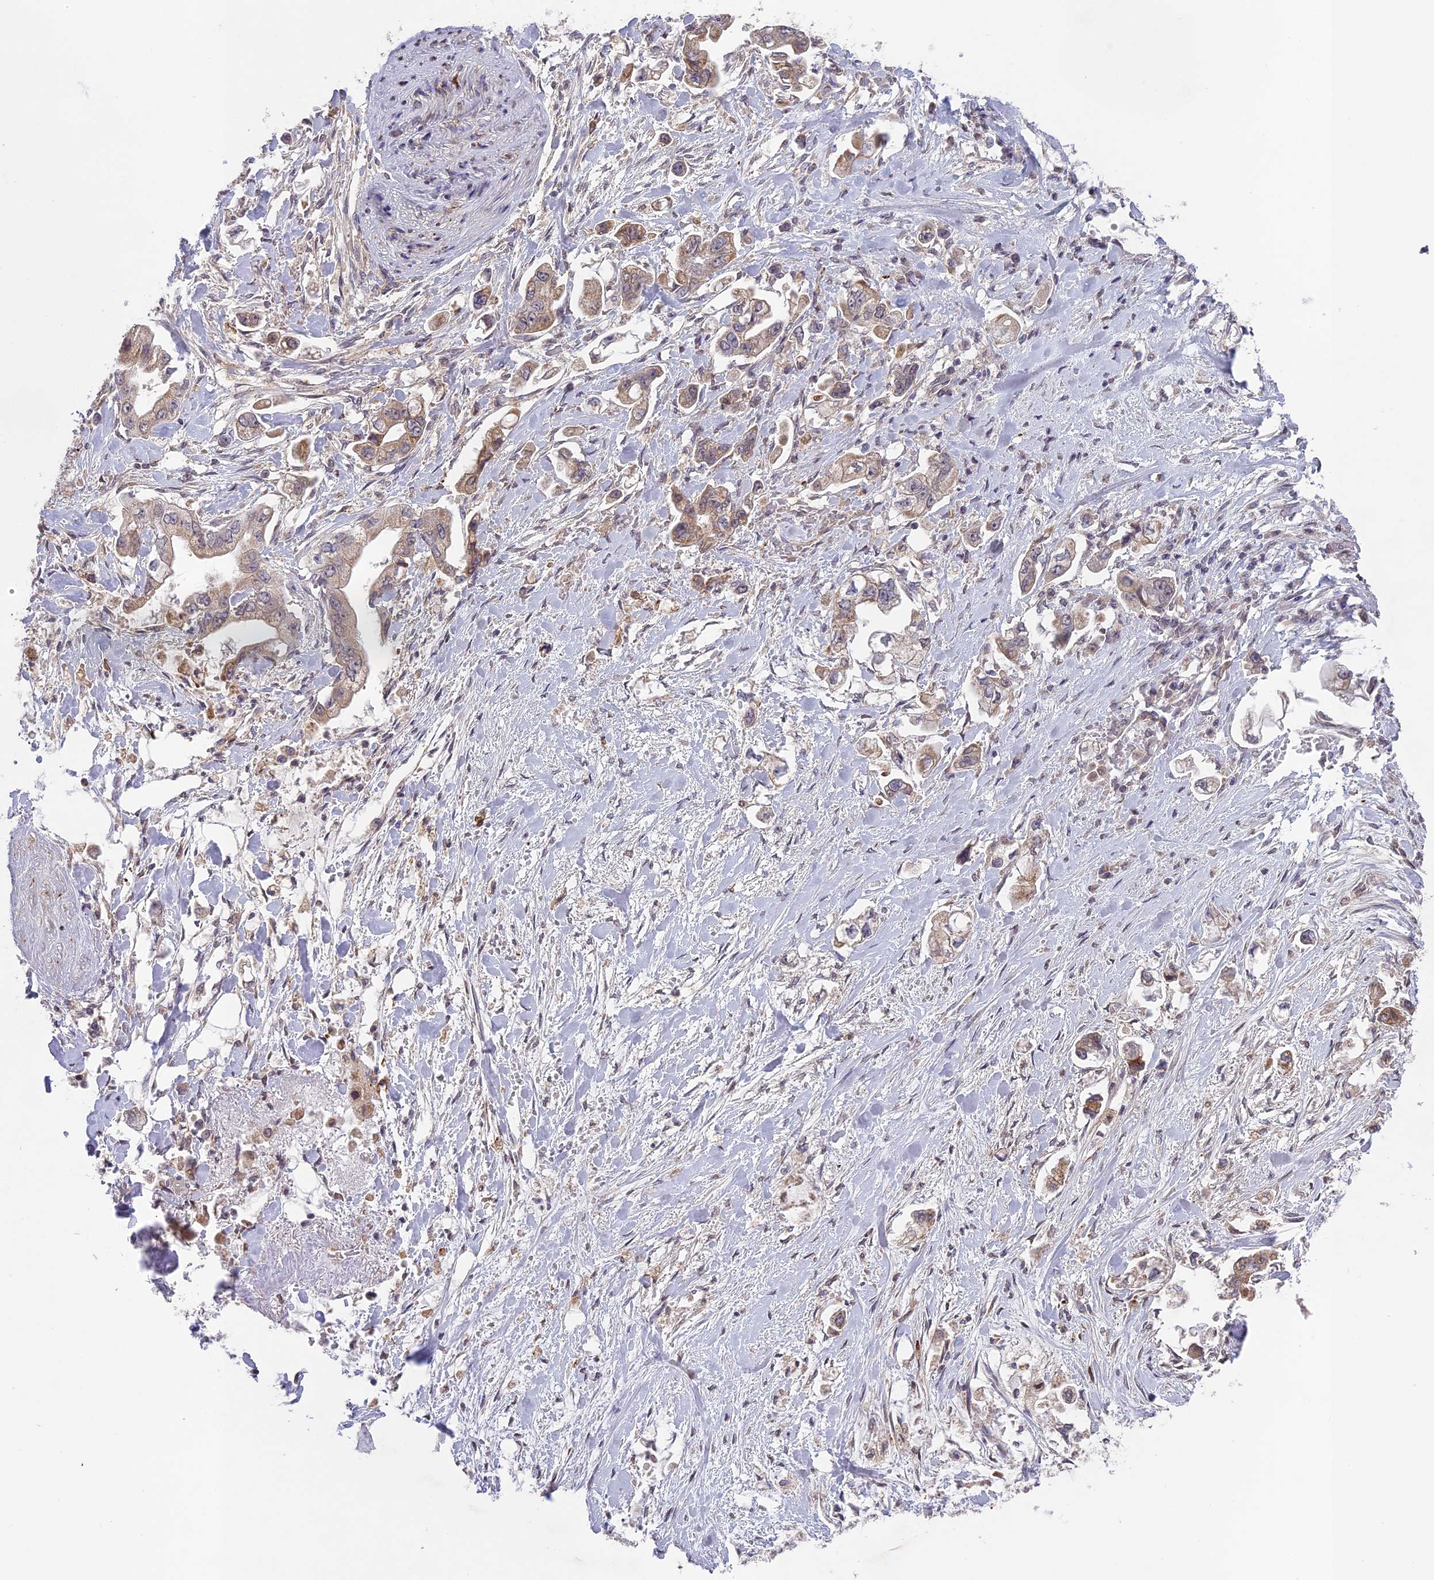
{"staining": {"intensity": "moderate", "quantity": "25%-75%", "location": "cytoplasmic/membranous"}, "tissue": "stomach cancer", "cell_type": "Tumor cells", "image_type": "cancer", "snomed": [{"axis": "morphology", "description": "Adenocarcinoma, NOS"}, {"axis": "topography", "description": "Stomach"}], "caption": "IHC micrograph of neoplastic tissue: human stomach cancer (adenocarcinoma) stained using IHC reveals medium levels of moderate protein expression localized specifically in the cytoplasmic/membranous of tumor cells, appearing as a cytoplasmic/membranous brown color.", "gene": "ERG28", "patient": {"sex": "male", "age": 62}}